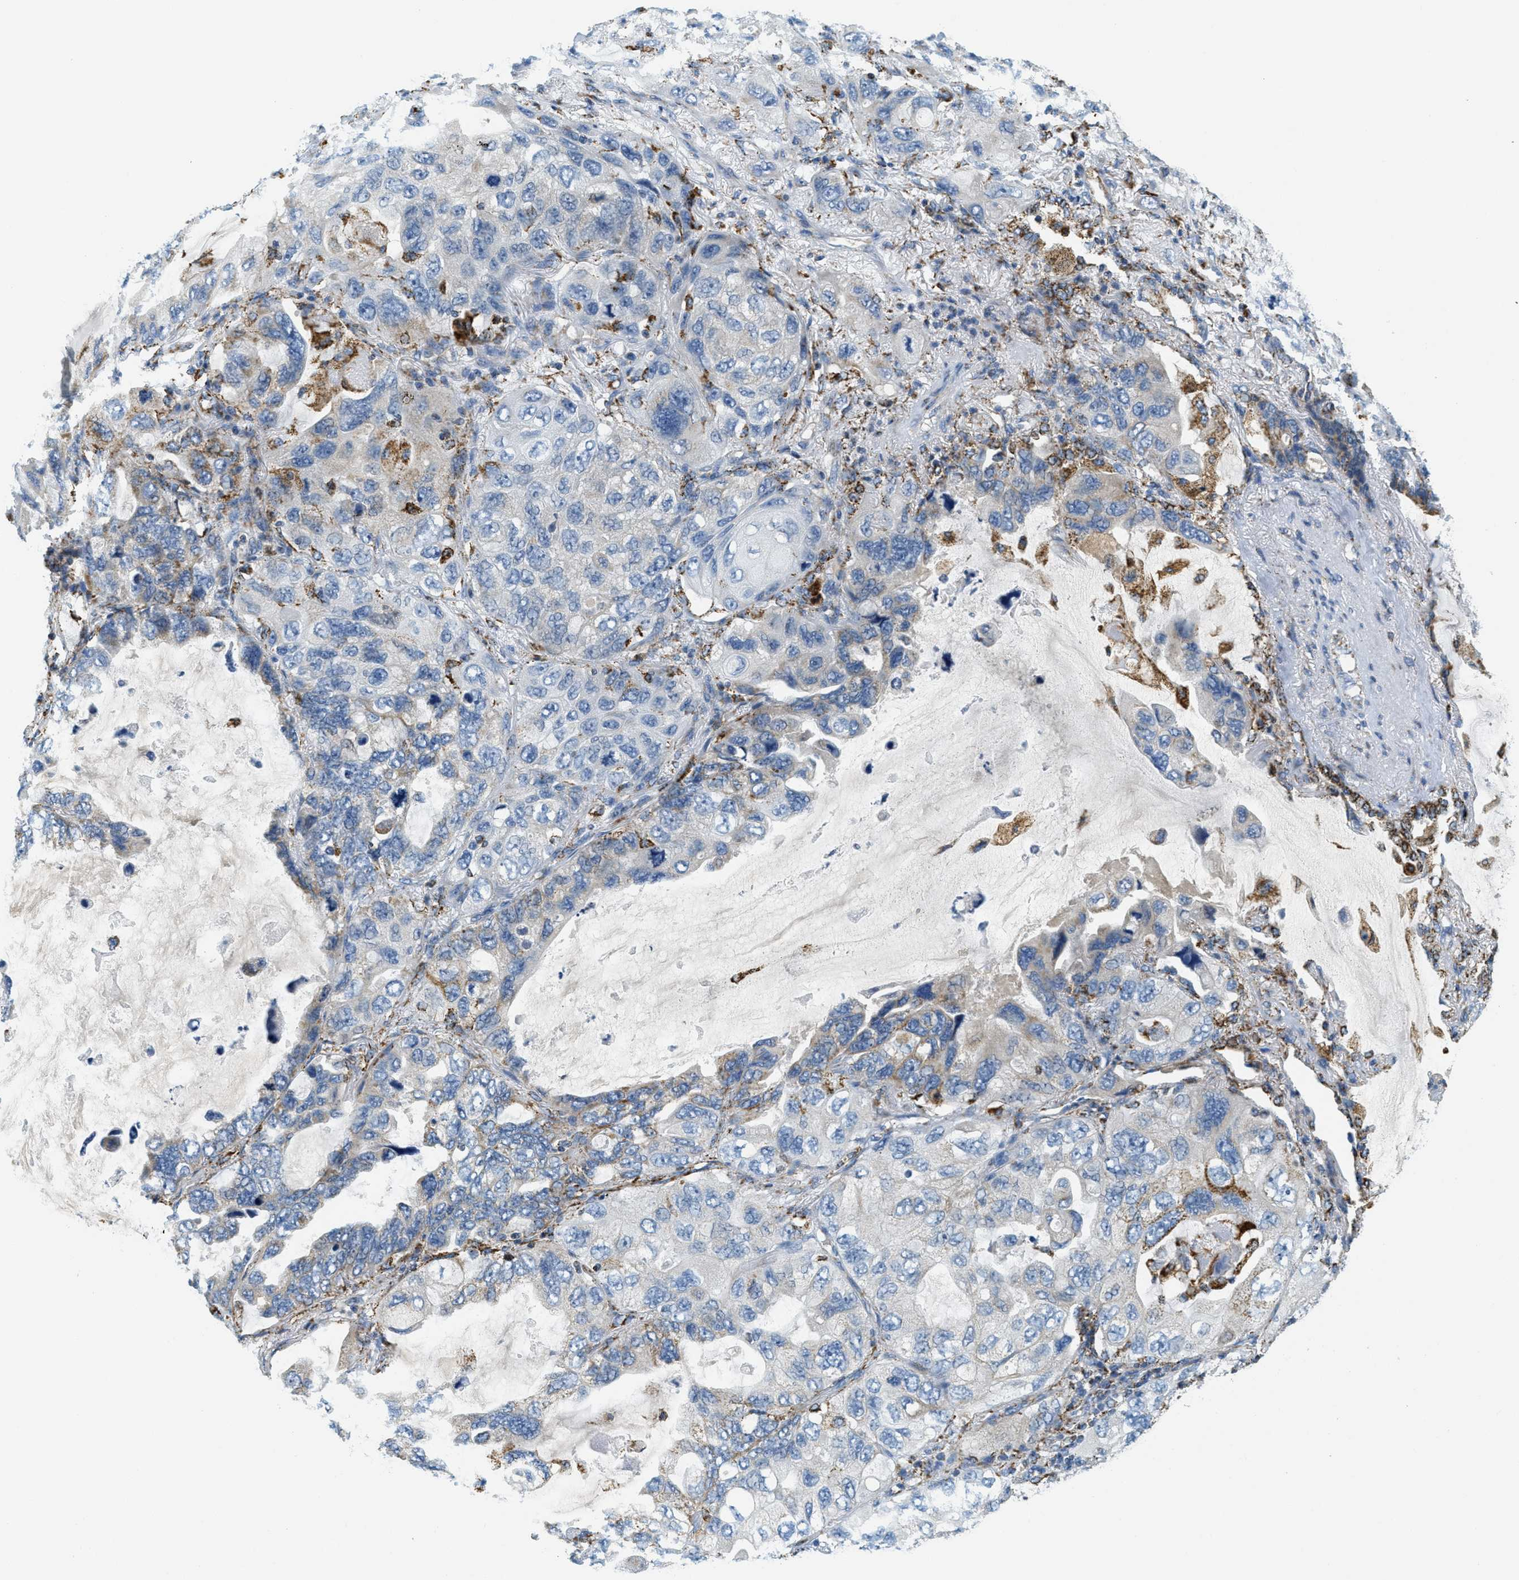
{"staining": {"intensity": "moderate", "quantity": "25%-75%", "location": "cytoplasmic/membranous"}, "tissue": "lung cancer", "cell_type": "Tumor cells", "image_type": "cancer", "snomed": [{"axis": "morphology", "description": "Squamous cell carcinoma, NOS"}, {"axis": "topography", "description": "Lung"}], "caption": "A micrograph of human squamous cell carcinoma (lung) stained for a protein reveals moderate cytoplasmic/membranous brown staining in tumor cells.", "gene": "HLCS", "patient": {"sex": "female", "age": 73}}